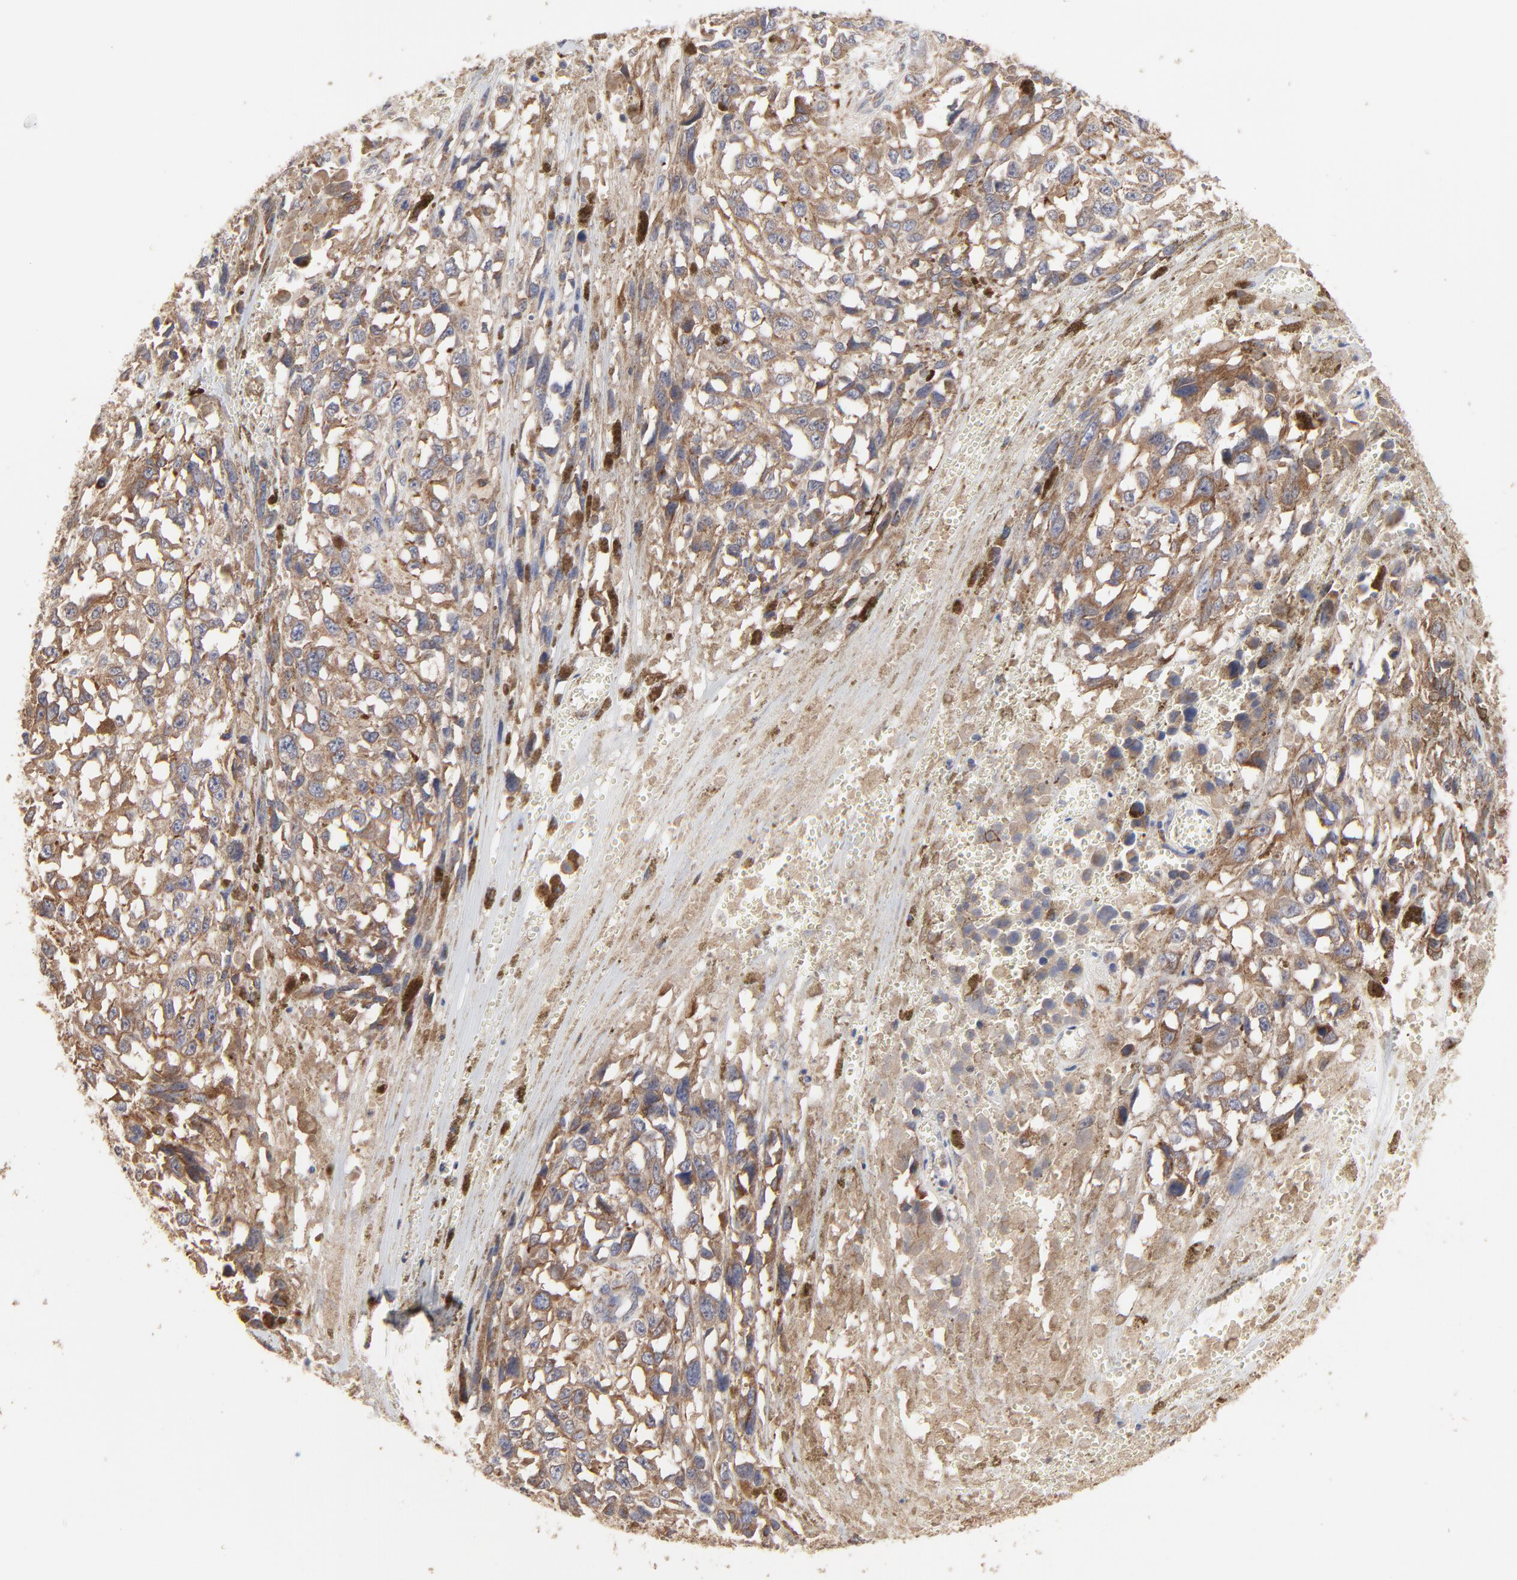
{"staining": {"intensity": "moderate", "quantity": ">75%", "location": "cytoplasmic/membranous"}, "tissue": "melanoma", "cell_type": "Tumor cells", "image_type": "cancer", "snomed": [{"axis": "morphology", "description": "Malignant melanoma, Metastatic site"}, {"axis": "topography", "description": "Lymph node"}], "caption": "A medium amount of moderate cytoplasmic/membranous positivity is identified in about >75% of tumor cells in malignant melanoma (metastatic site) tissue.", "gene": "RAB9A", "patient": {"sex": "male", "age": 59}}